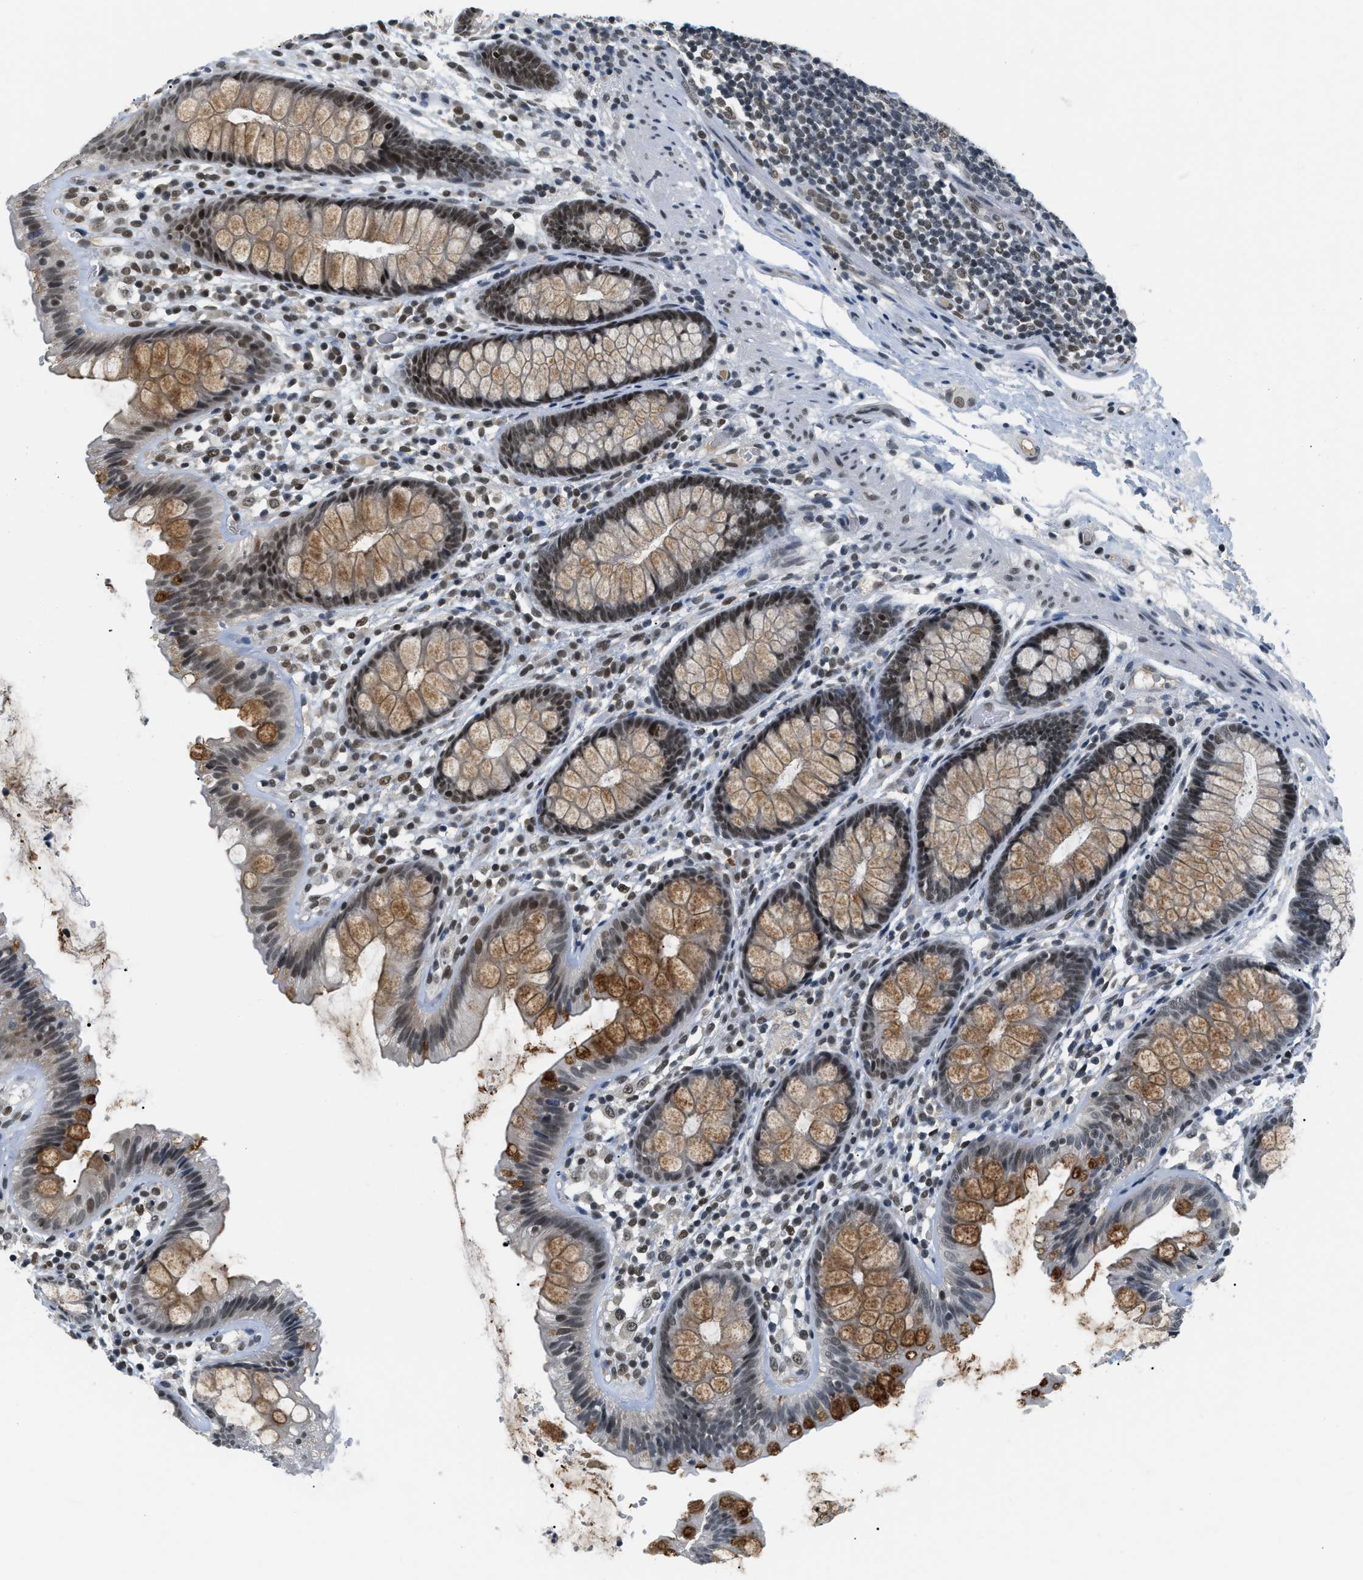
{"staining": {"intensity": "weak", "quantity": "25%-75%", "location": "nuclear"}, "tissue": "colon", "cell_type": "Endothelial cells", "image_type": "normal", "snomed": [{"axis": "morphology", "description": "Normal tissue, NOS"}, {"axis": "topography", "description": "Colon"}], "caption": "Immunohistochemistry (DAB (3,3'-diaminobenzidine)) staining of benign human colon reveals weak nuclear protein expression in about 25%-75% of endothelial cells.", "gene": "MZF1", "patient": {"sex": "female", "age": 56}}